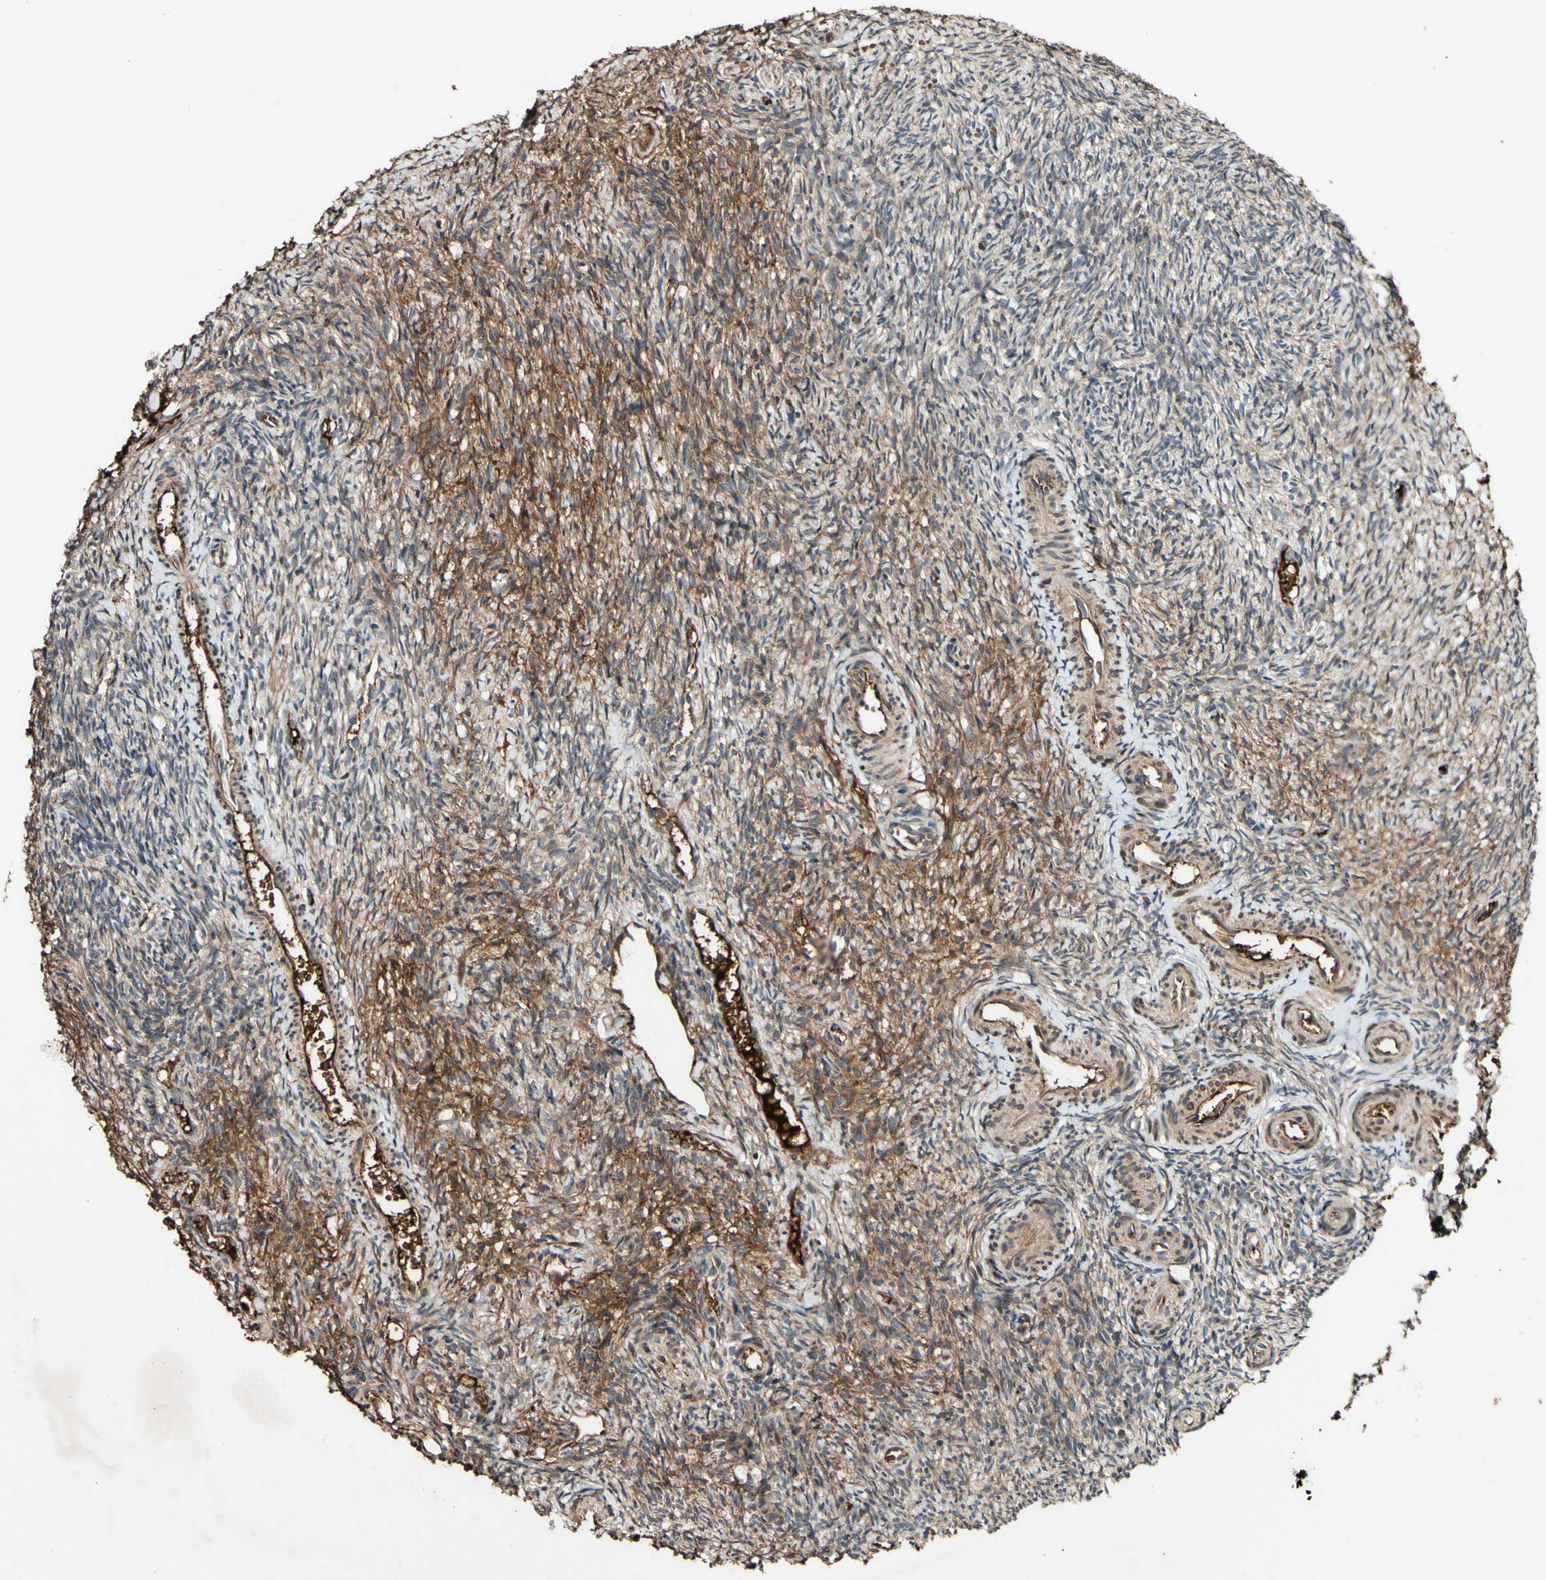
{"staining": {"intensity": "moderate", "quantity": "25%-75%", "location": "cytoplasmic/membranous"}, "tissue": "ovary", "cell_type": "Ovarian stroma cells", "image_type": "normal", "snomed": [{"axis": "morphology", "description": "Normal tissue, NOS"}, {"axis": "topography", "description": "Ovary"}], "caption": "The immunohistochemical stain highlights moderate cytoplasmic/membranous expression in ovarian stroma cells of normal ovary. (IHC, brightfield microscopy, high magnification).", "gene": "PLAT", "patient": {"sex": "female", "age": 35}}